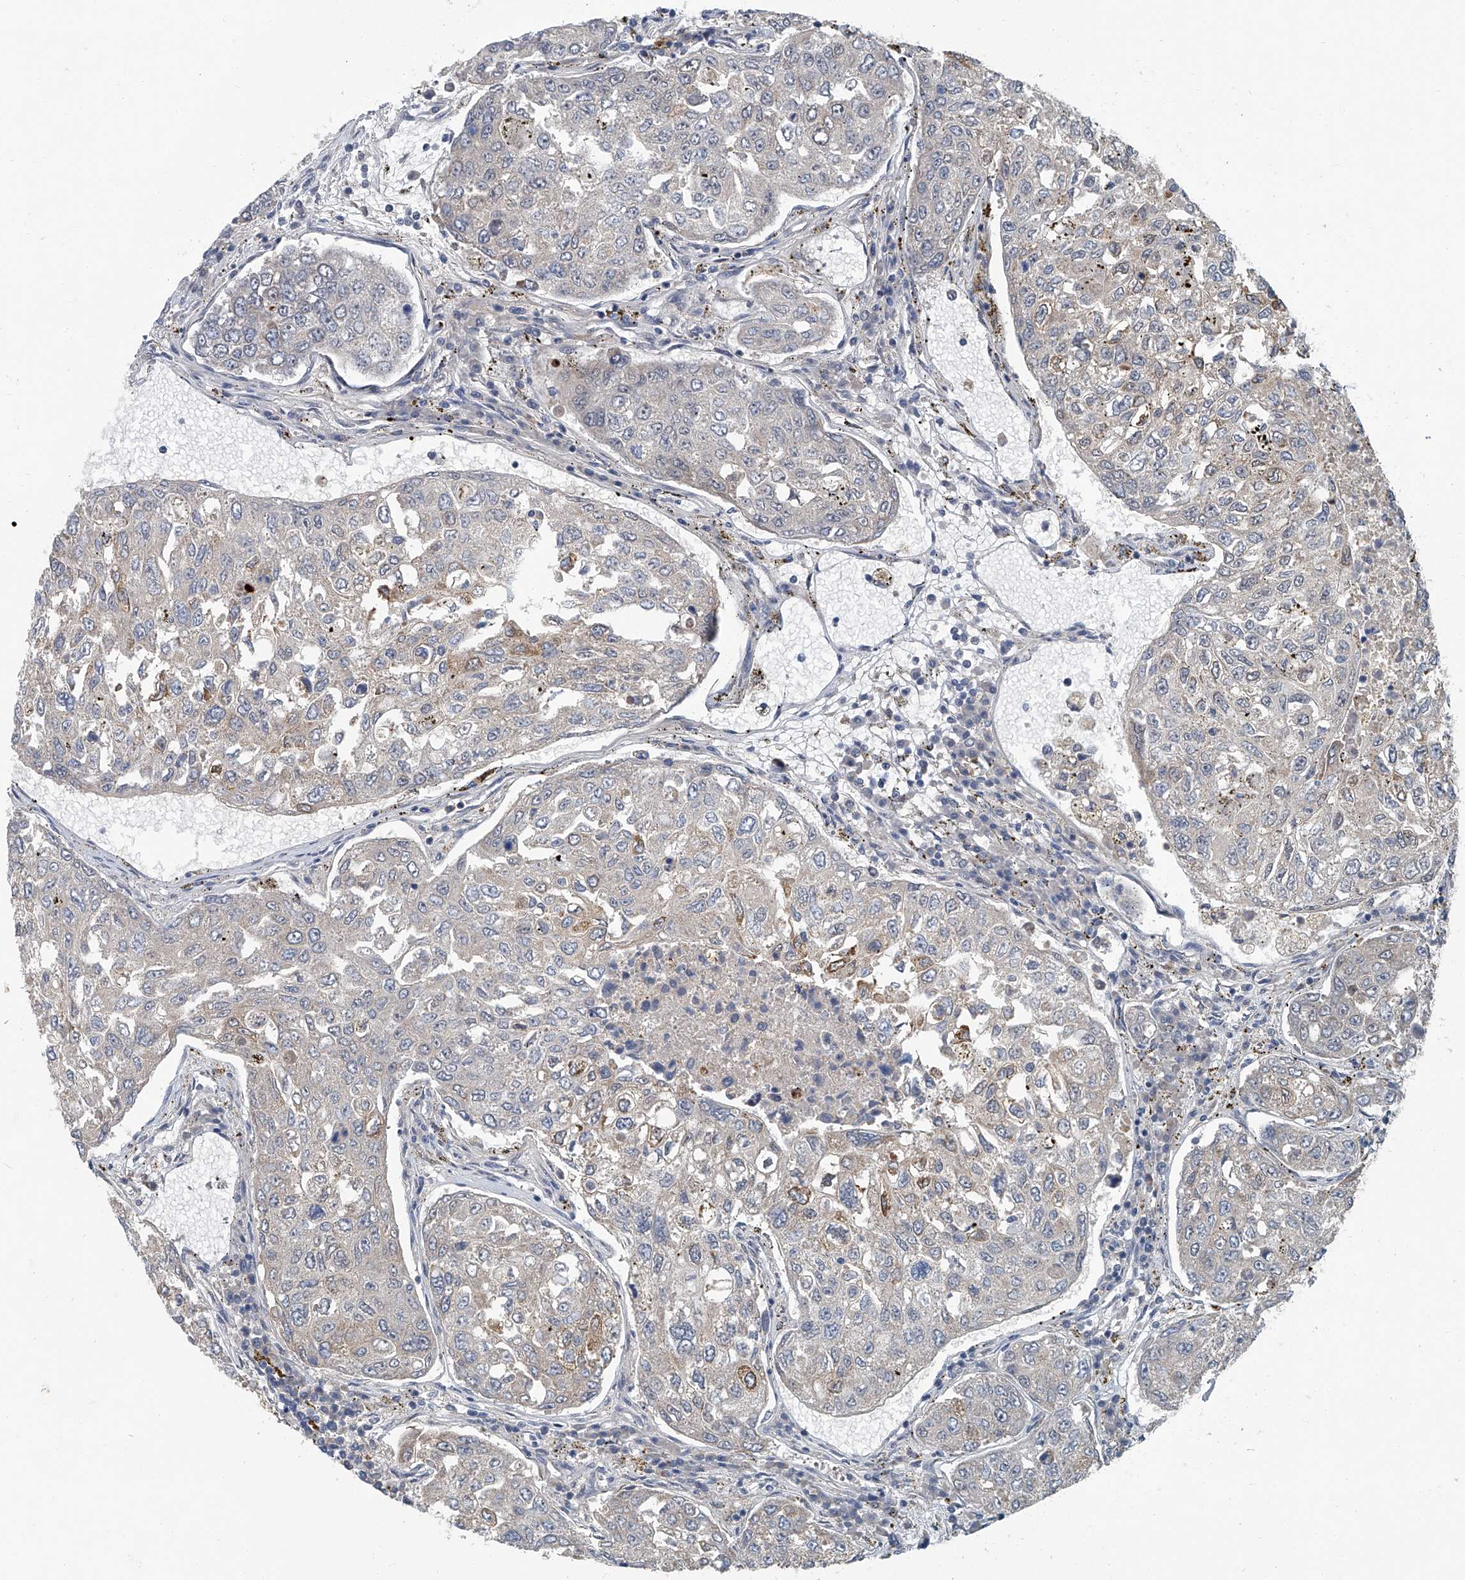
{"staining": {"intensity": "negative", "quantity": "none", "location": "none"}, "tissue": "urothelial cancer", "cell_type": "Tumor cells", "image_type": "cancer", "snomed": [{"axis": "morphology", "description": "Urothelial carcinoma, High grade"}, {"axis": "topography", "description": "Lymph node"}, {"axis": "topography", "description": "Urinary bladder"}], "caption": "This is a image of immunohistochemistry staining of high-grade urothelial carcinoma, which shows no expression in tumor cells. (Immunohistochemistry, brightfield microscopy, high magnification).", "gene": "AKNAD1", "patient": {"sex": "male", "age": 51}}